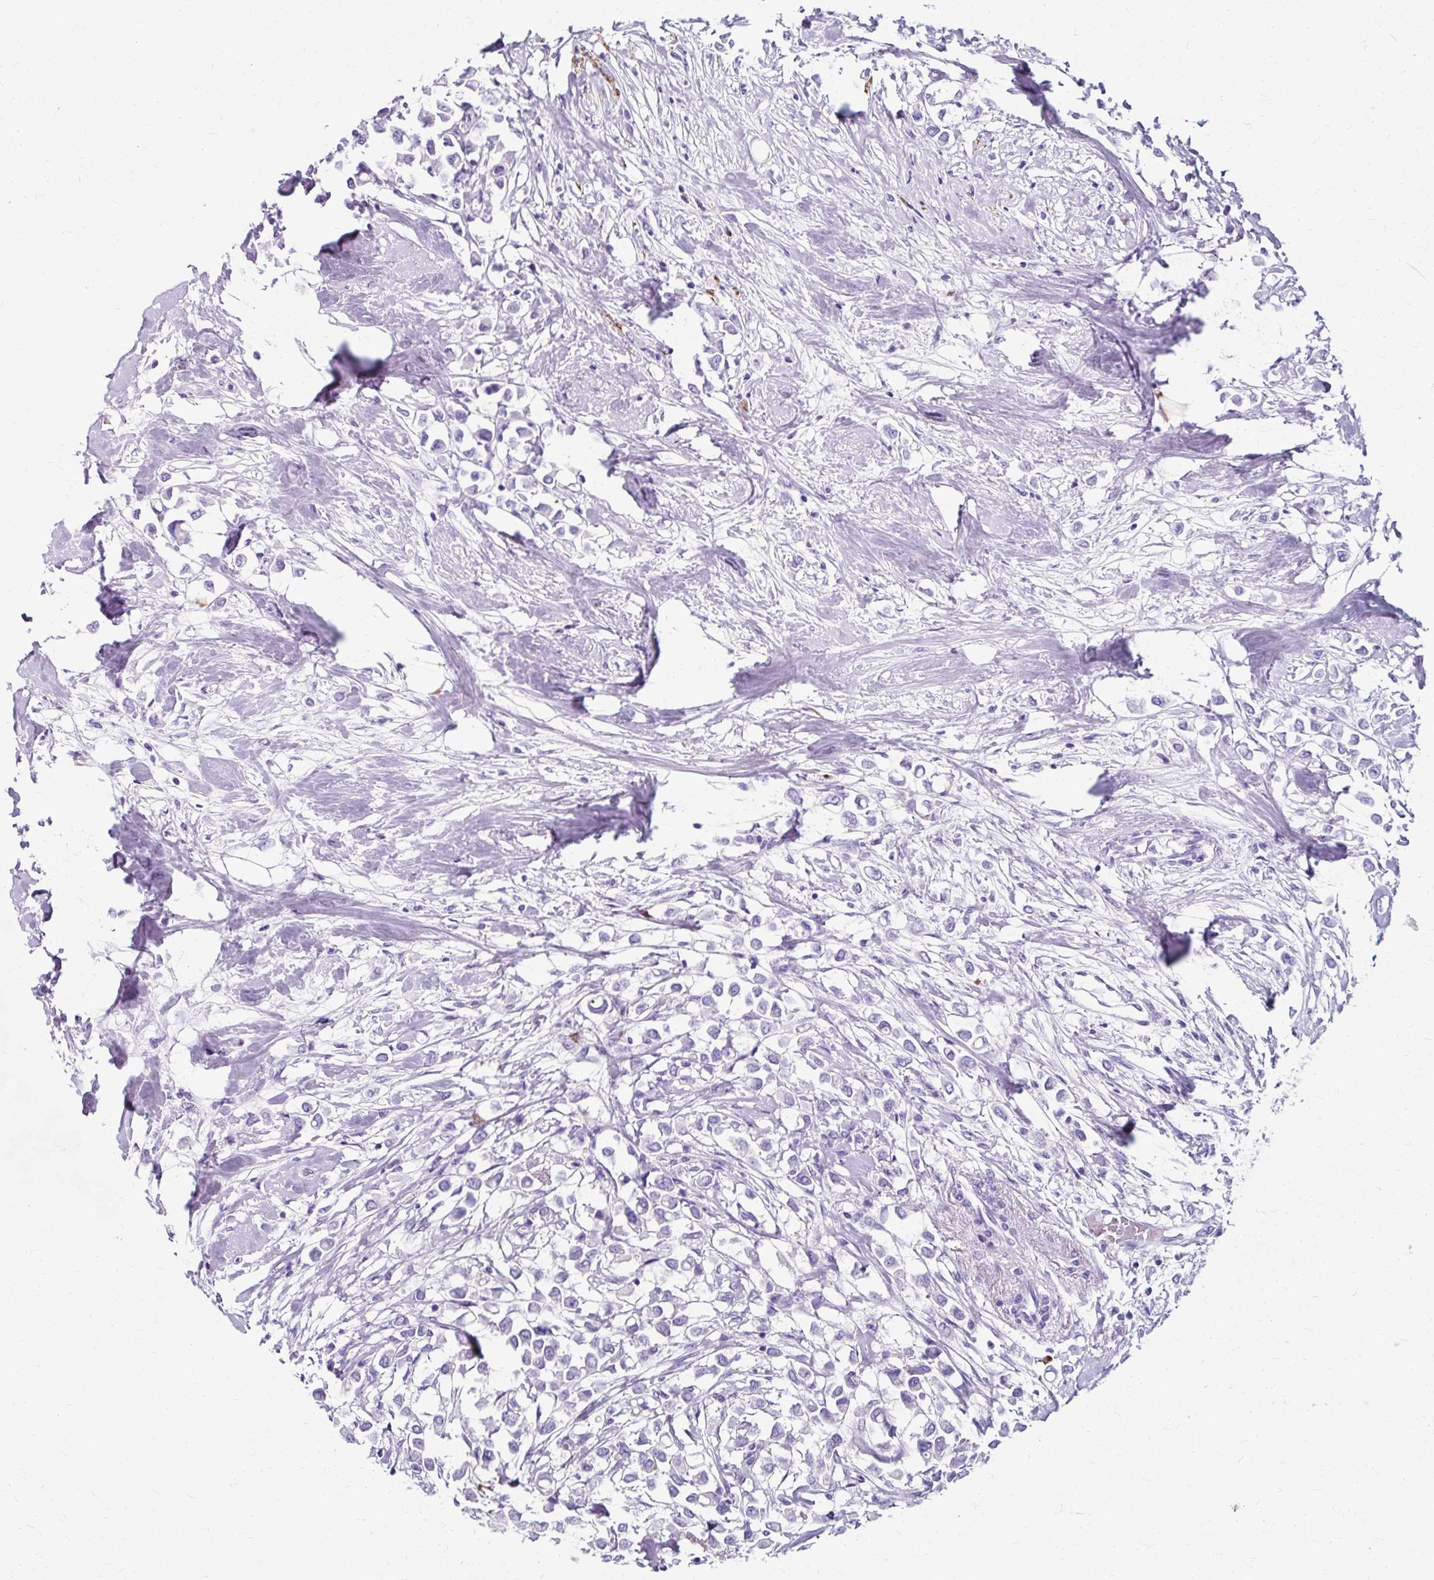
{"staining": {"intensity": "negative", "quantity": "none", "location": "none"}, "tissue": "breast cancer", "cell_type": "Tumor cells", "image_type": "cancer", "snomed": [{"axis": "morphology", "description": "Duct carcinoma"}, {"axis": "topography", "description": "Breast"}], "caption": "Immunohistochemistry micrograph of infiltrating ductal carcinoma (breast) stained for a protein (brown), which shows no positivity in tumor cells. (DAB IHC visualized using brightfield microscopy, high magnification).", "gene": "ZNF555", "patient": {"sex": "female", "age": 61}}